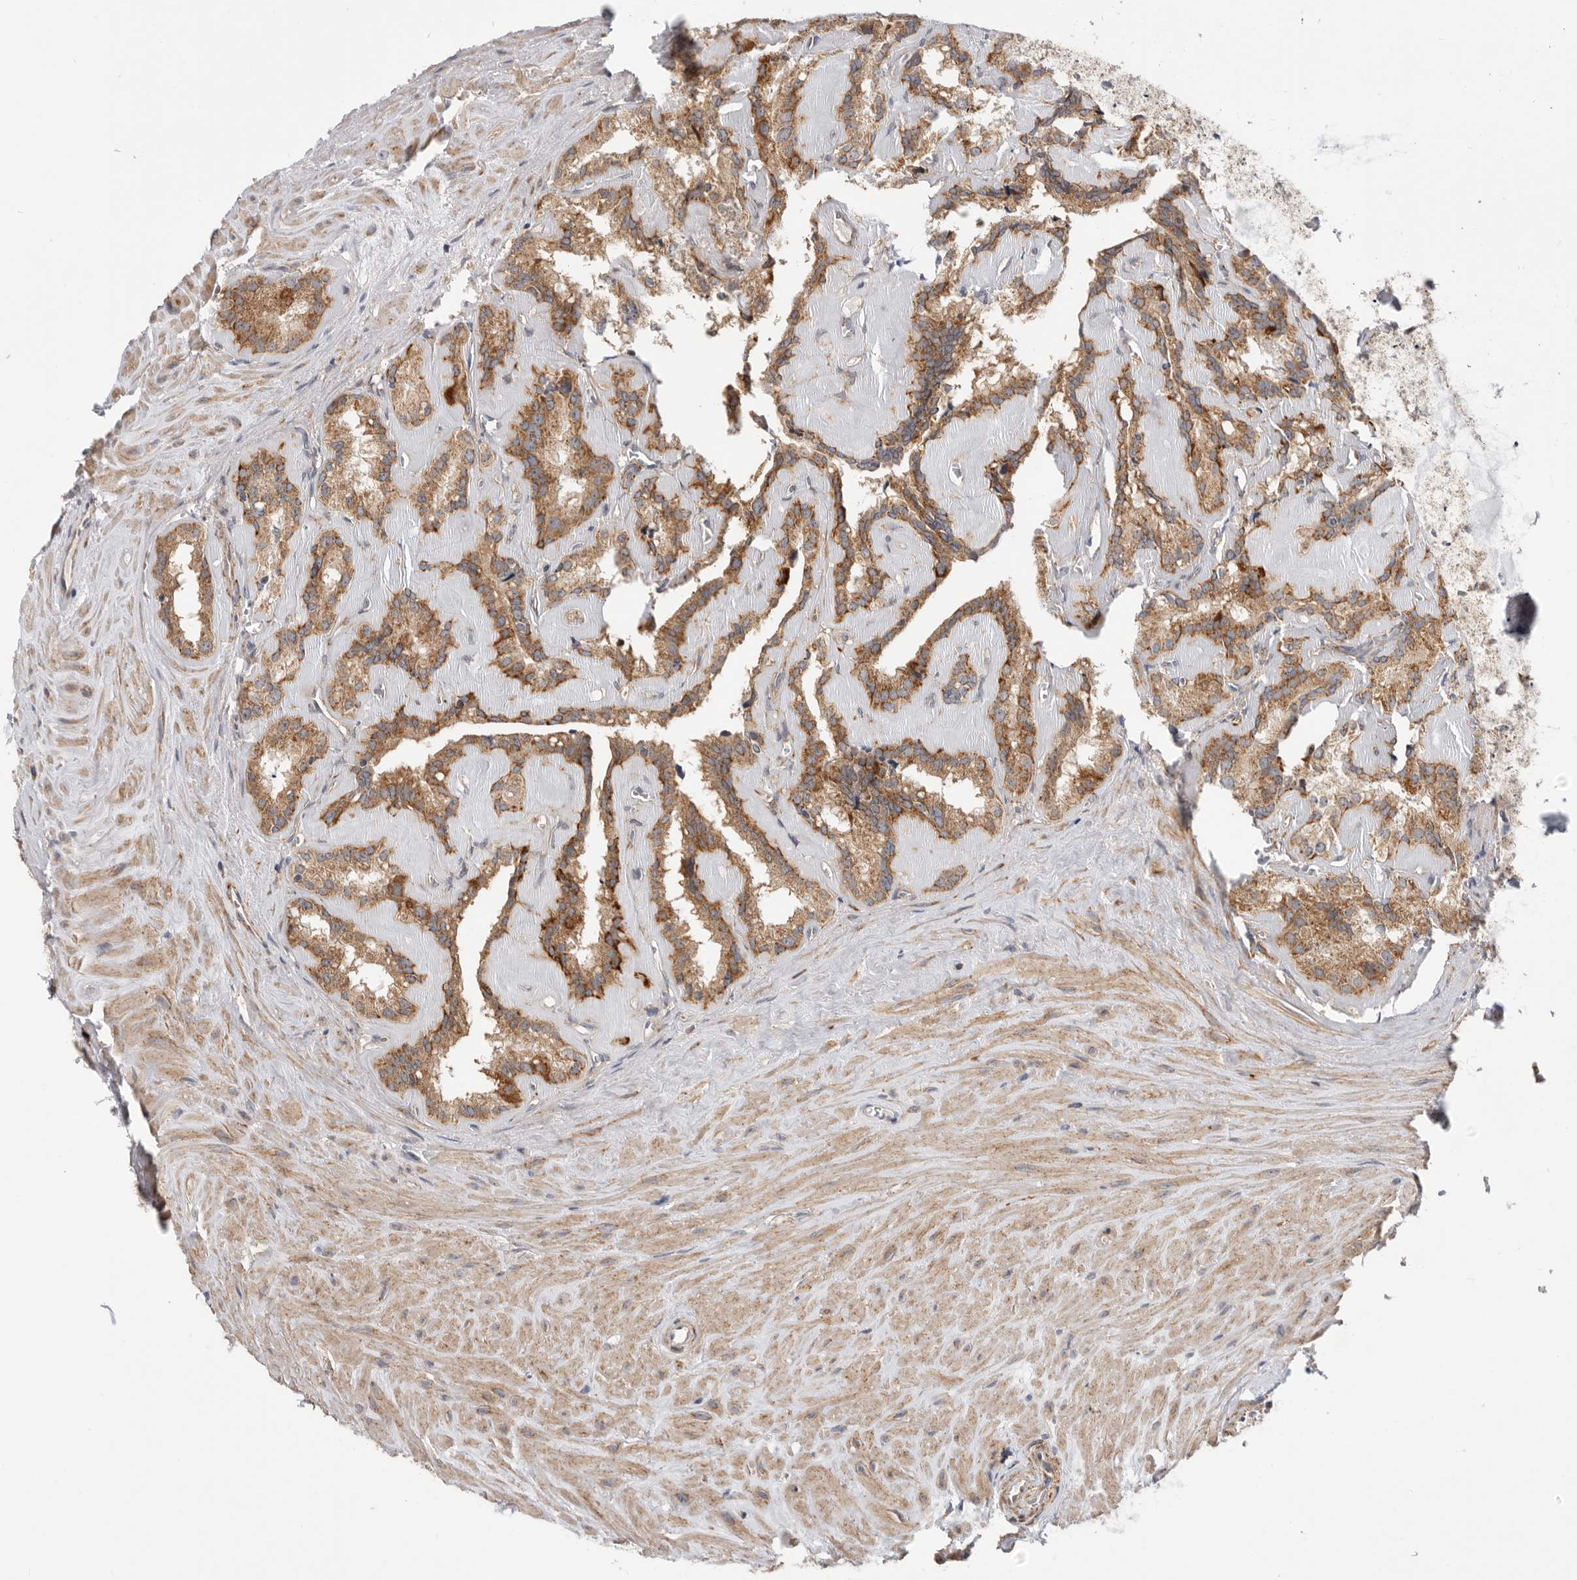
{"staining": {"intensity": "moderate", "quantity": ">75%", "location": "cytoplasmic/membranous"}, "tissue": "seminal vesicle", "cell_type": "Glandular cells", "image_type": "normal", "snomed": [{"axis": "morphology", "description": "Normal tissue, NOS"}, {"axis": "topography", "description": "Prostate"}, {"axis": "topography", "description": "Seminal veicle"}], "caption": "IHC histopathology image of benign seminal vesicle stained for a protein (brown), which displays medium levels of moderate cytoplasmic/membranous positivity in approximately >75% of glandular cells.", "gene": "MTFR1L", "patient": {"sex": "male", "age": 59}}